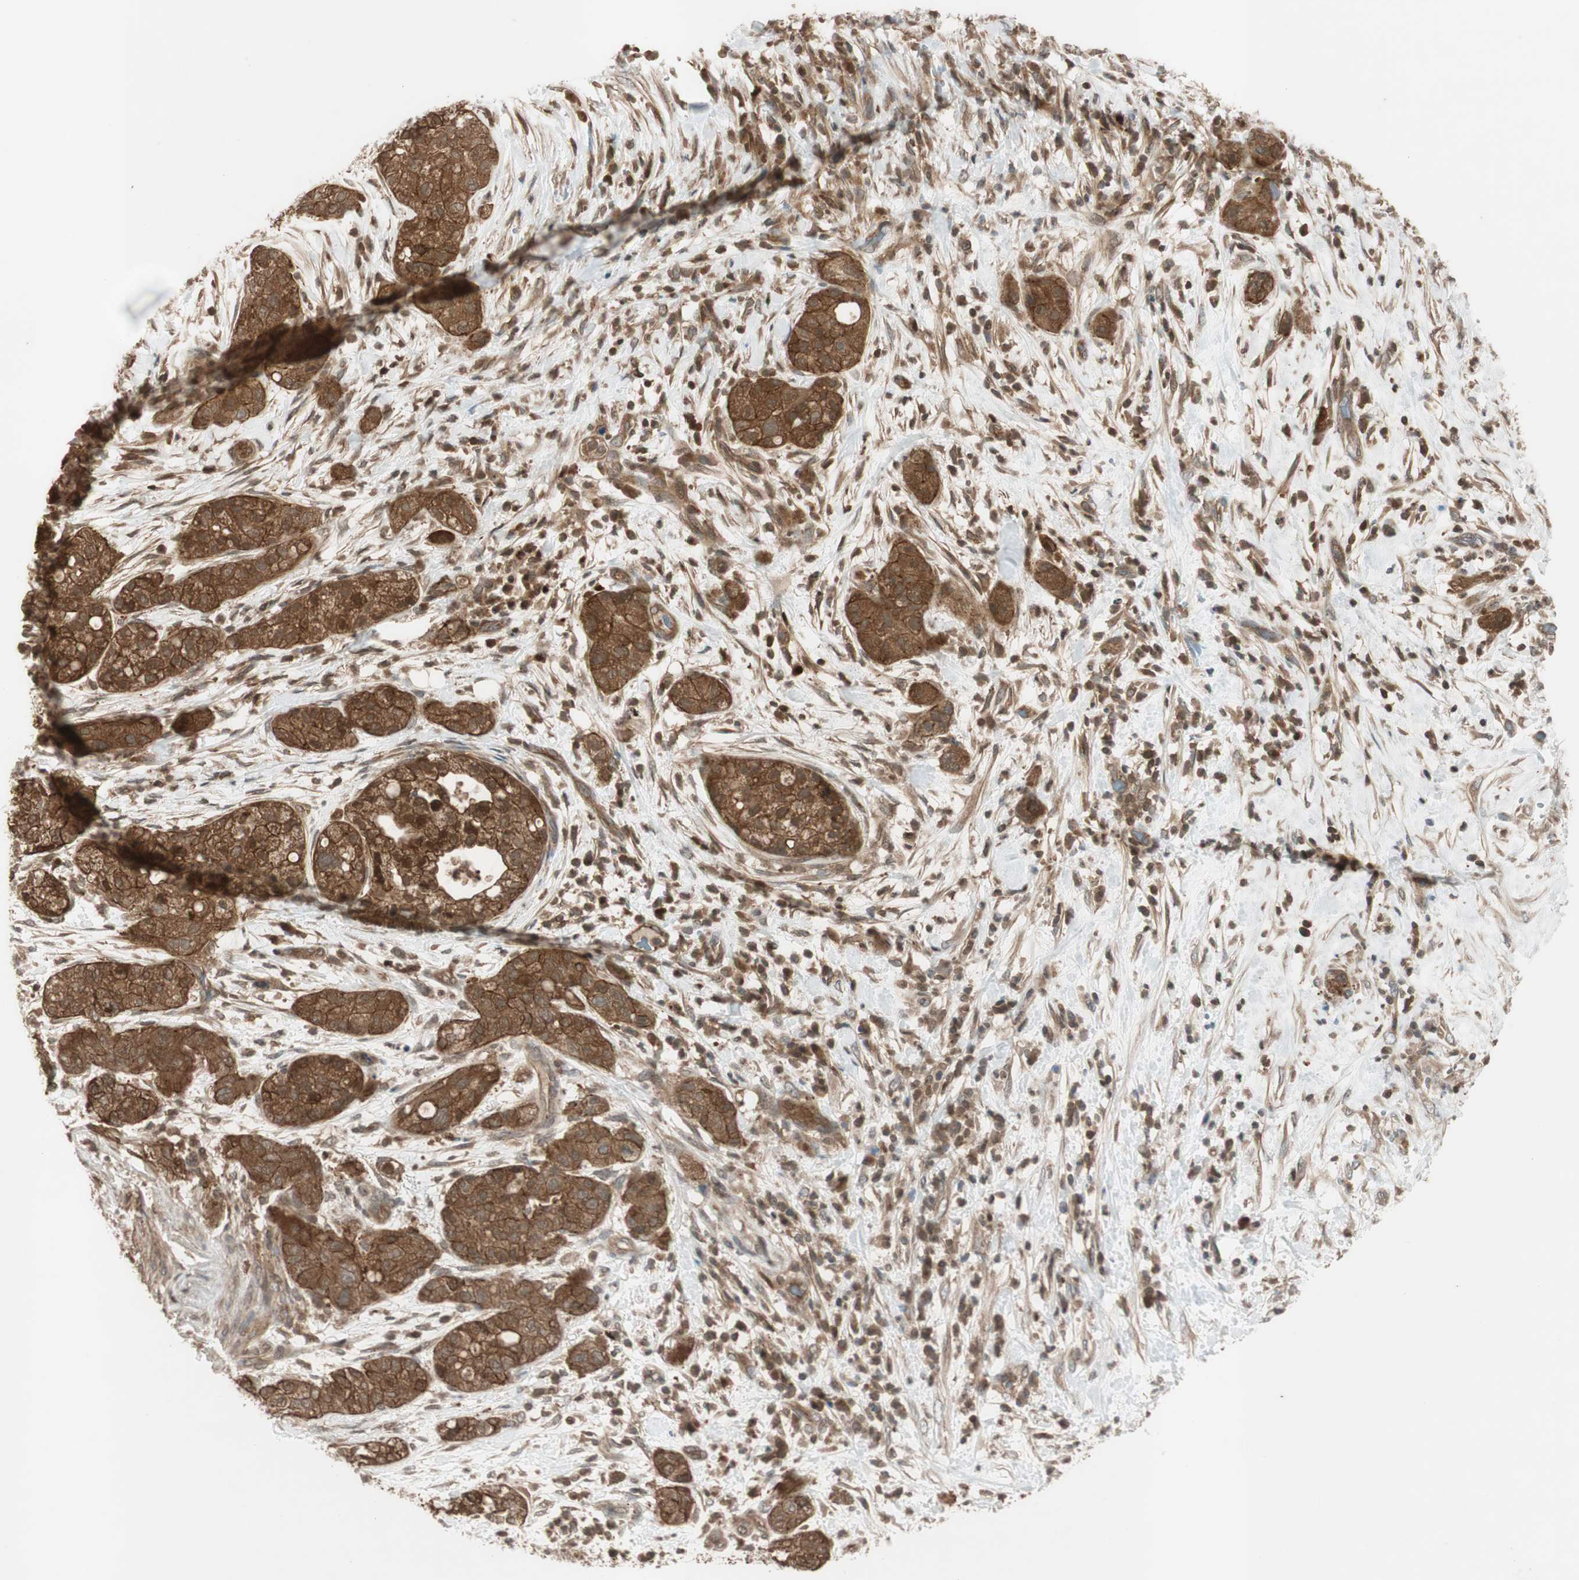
{"staining": {"intensity": "strong", "quantity": ">75%", "location": "cytoplasmic/membranous"}, "tissue": "pancreatic cancer", "cell_type": "Tumor cells", "image_type": "cancer", "snomed": [{"axis": "morphology", "description": "Adenocarcinoma, NOS"}, {"axis": "topography", "description": "Pancreas"}], "caption": "The histopathology image shows a brown stain indicating the presence of a protein in the cytoplasmic/membranous of tumor cells in pancreatic adenocarcinoma.", "gene": "EPHA8", "patient": {"sex": "female", "age": 78}}